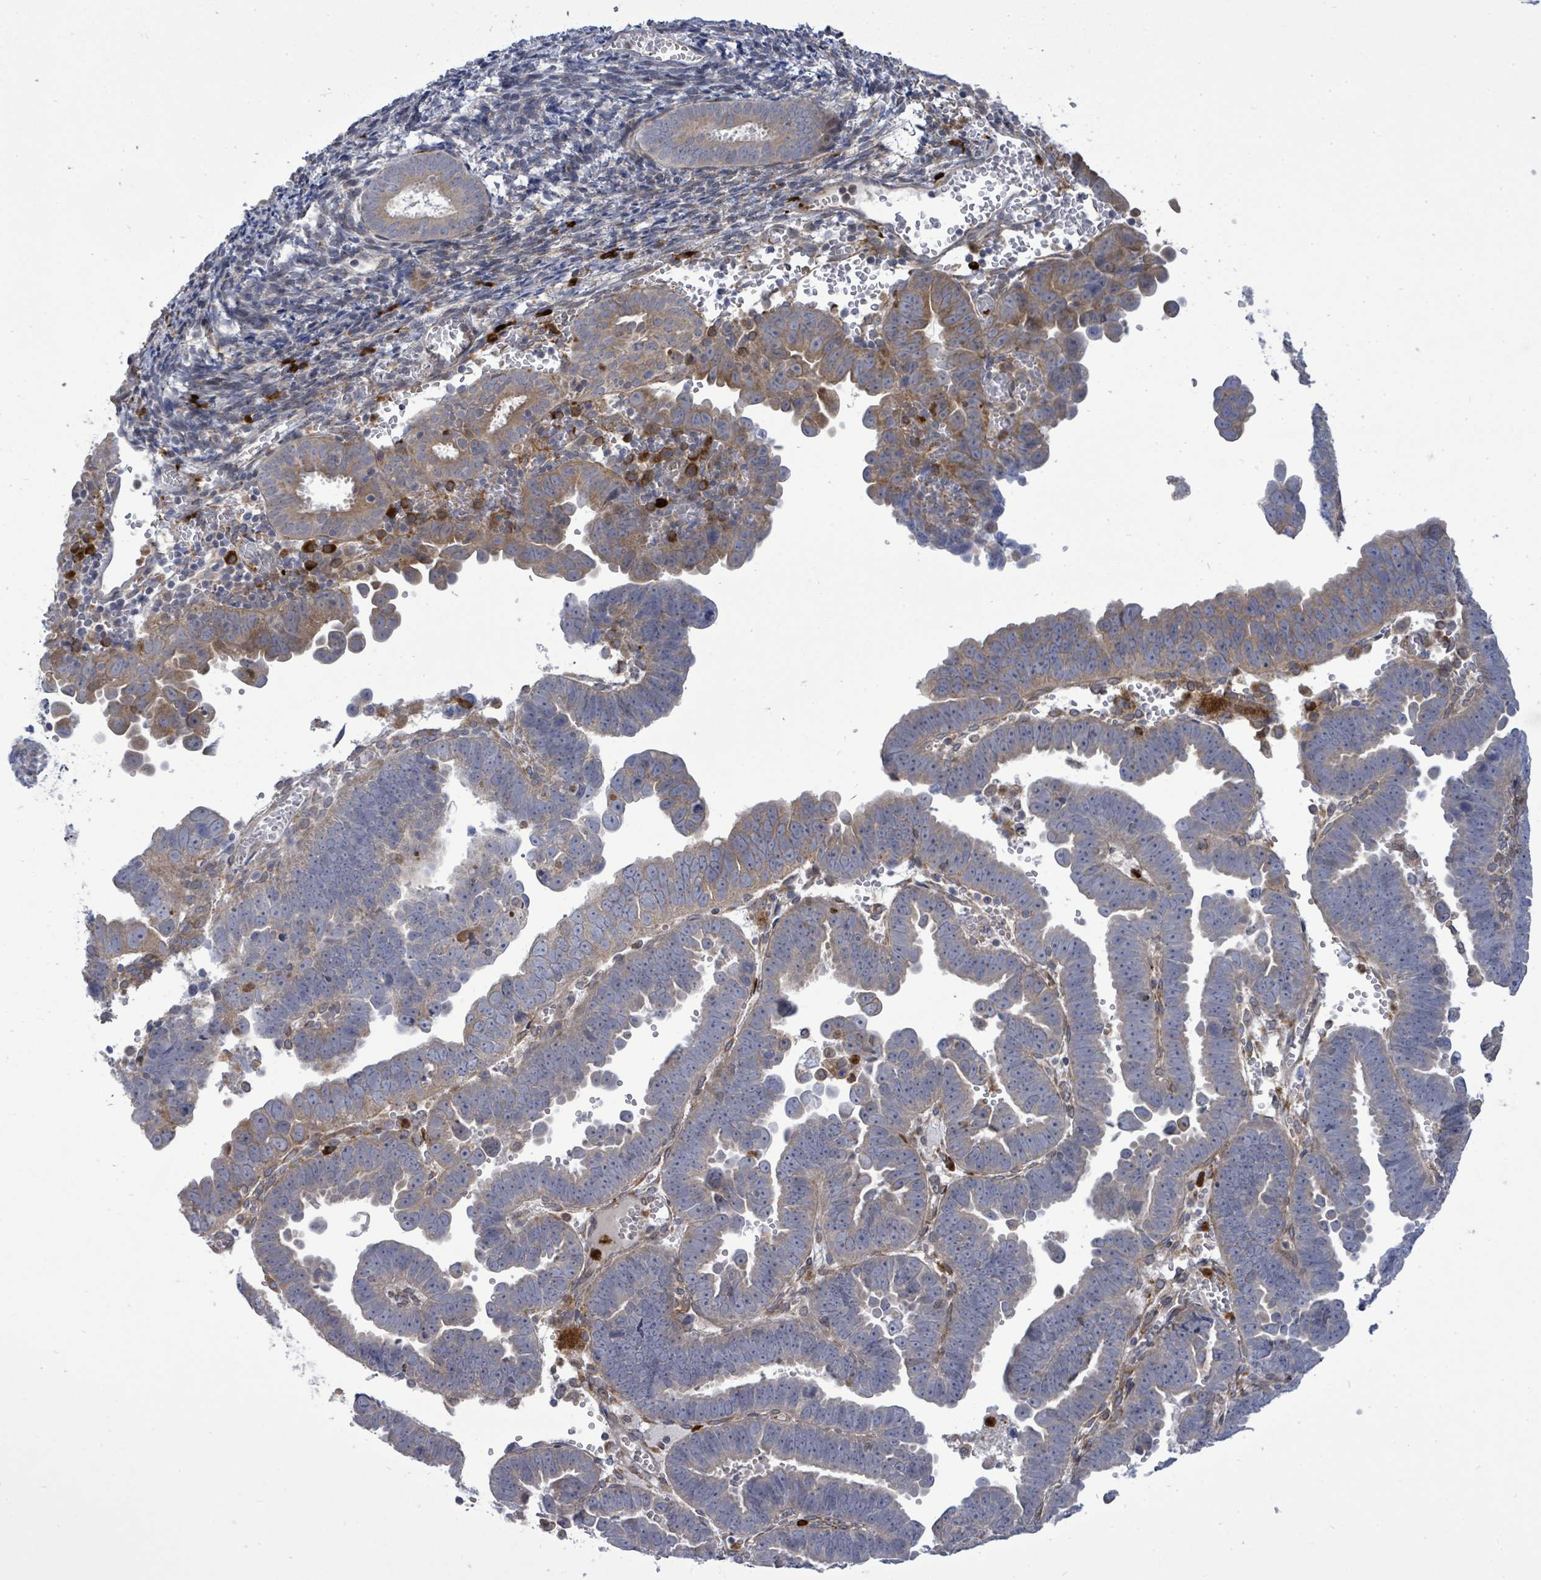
{"staining": {"intensity": "moderate", "quantity": "25%-75%", "location": "cytoplasmic/membranous"}, "tissue": "endometrial cancer", "cell_type": "Tumor cells", "image_type": "cancer", "snomed": [{"axis": "morphology", "description": "Adenocarcinoma, NOS"}, {"axis": "topography", "description": "Endometrium"}], "caption": "Adenocarcinoma (endometrial) was stained to show a protein in brown. There is medium levels of moderate cytoplasmic/membranous expression in about 25%-75% of tumor cells.", "gene": "SAR1A", "patient": {"sex": "female", "age": 75}}